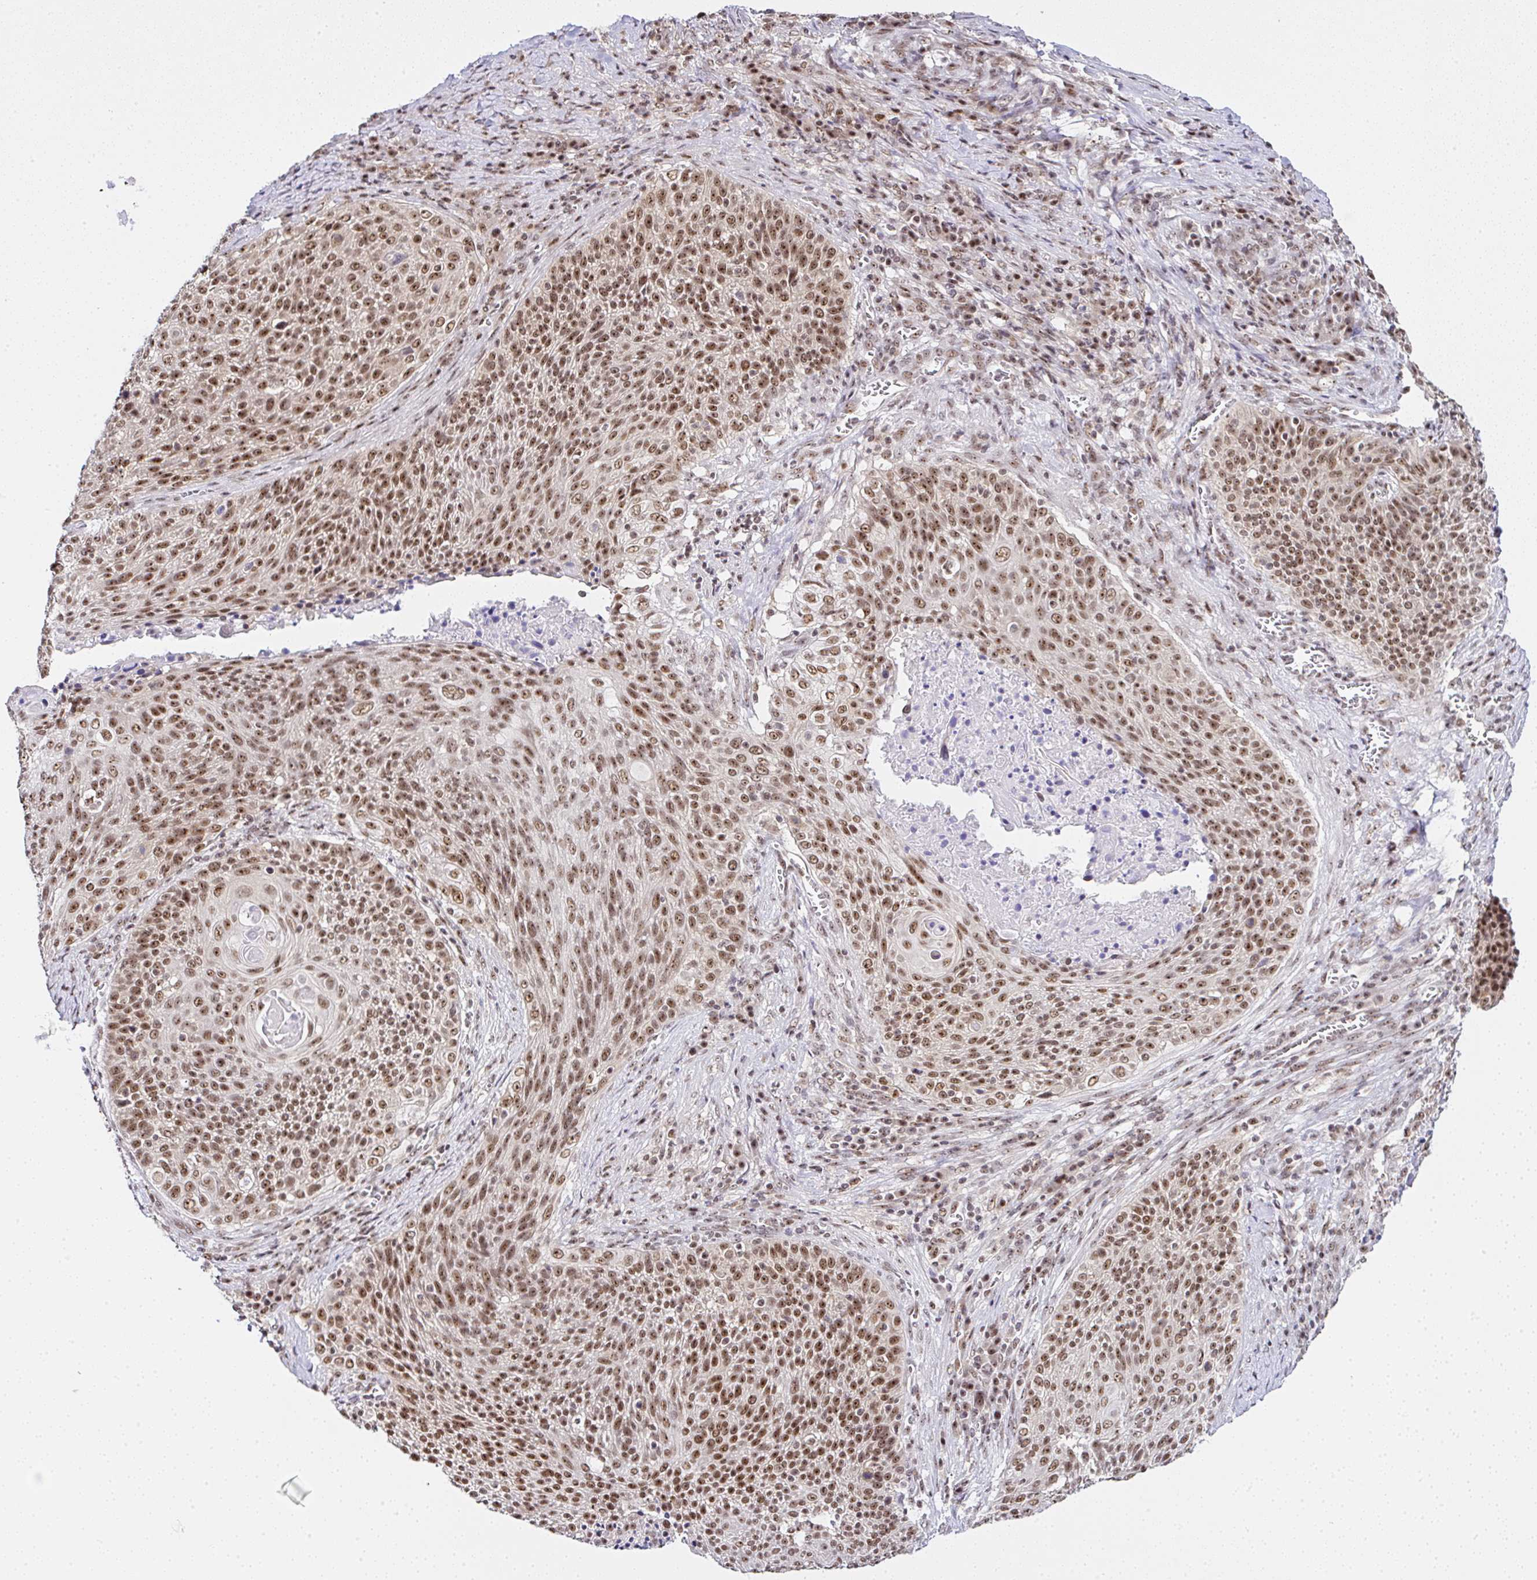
{"staining": {"intensity": "moderate", "quantity": ">75%", "location": "nuclear"}, "tissue": "cervical cancer", "cell_type": "Tumor cells", "image_type": "cancer", "snomed": [{"axis": "morphology", "description": "Squamous cell carcinoma, NOS"}, {"axis": "topography", "description": "Cervix"}], "caption": "A high-resolution image shows immunohistochemistry staining of cervical squamous cell carcinoma, which exhibits moderate nuclear staining in about >75% of tumor cells.", "gene": "PTPN2", "patient": {"sex": "female", "age": 31}}